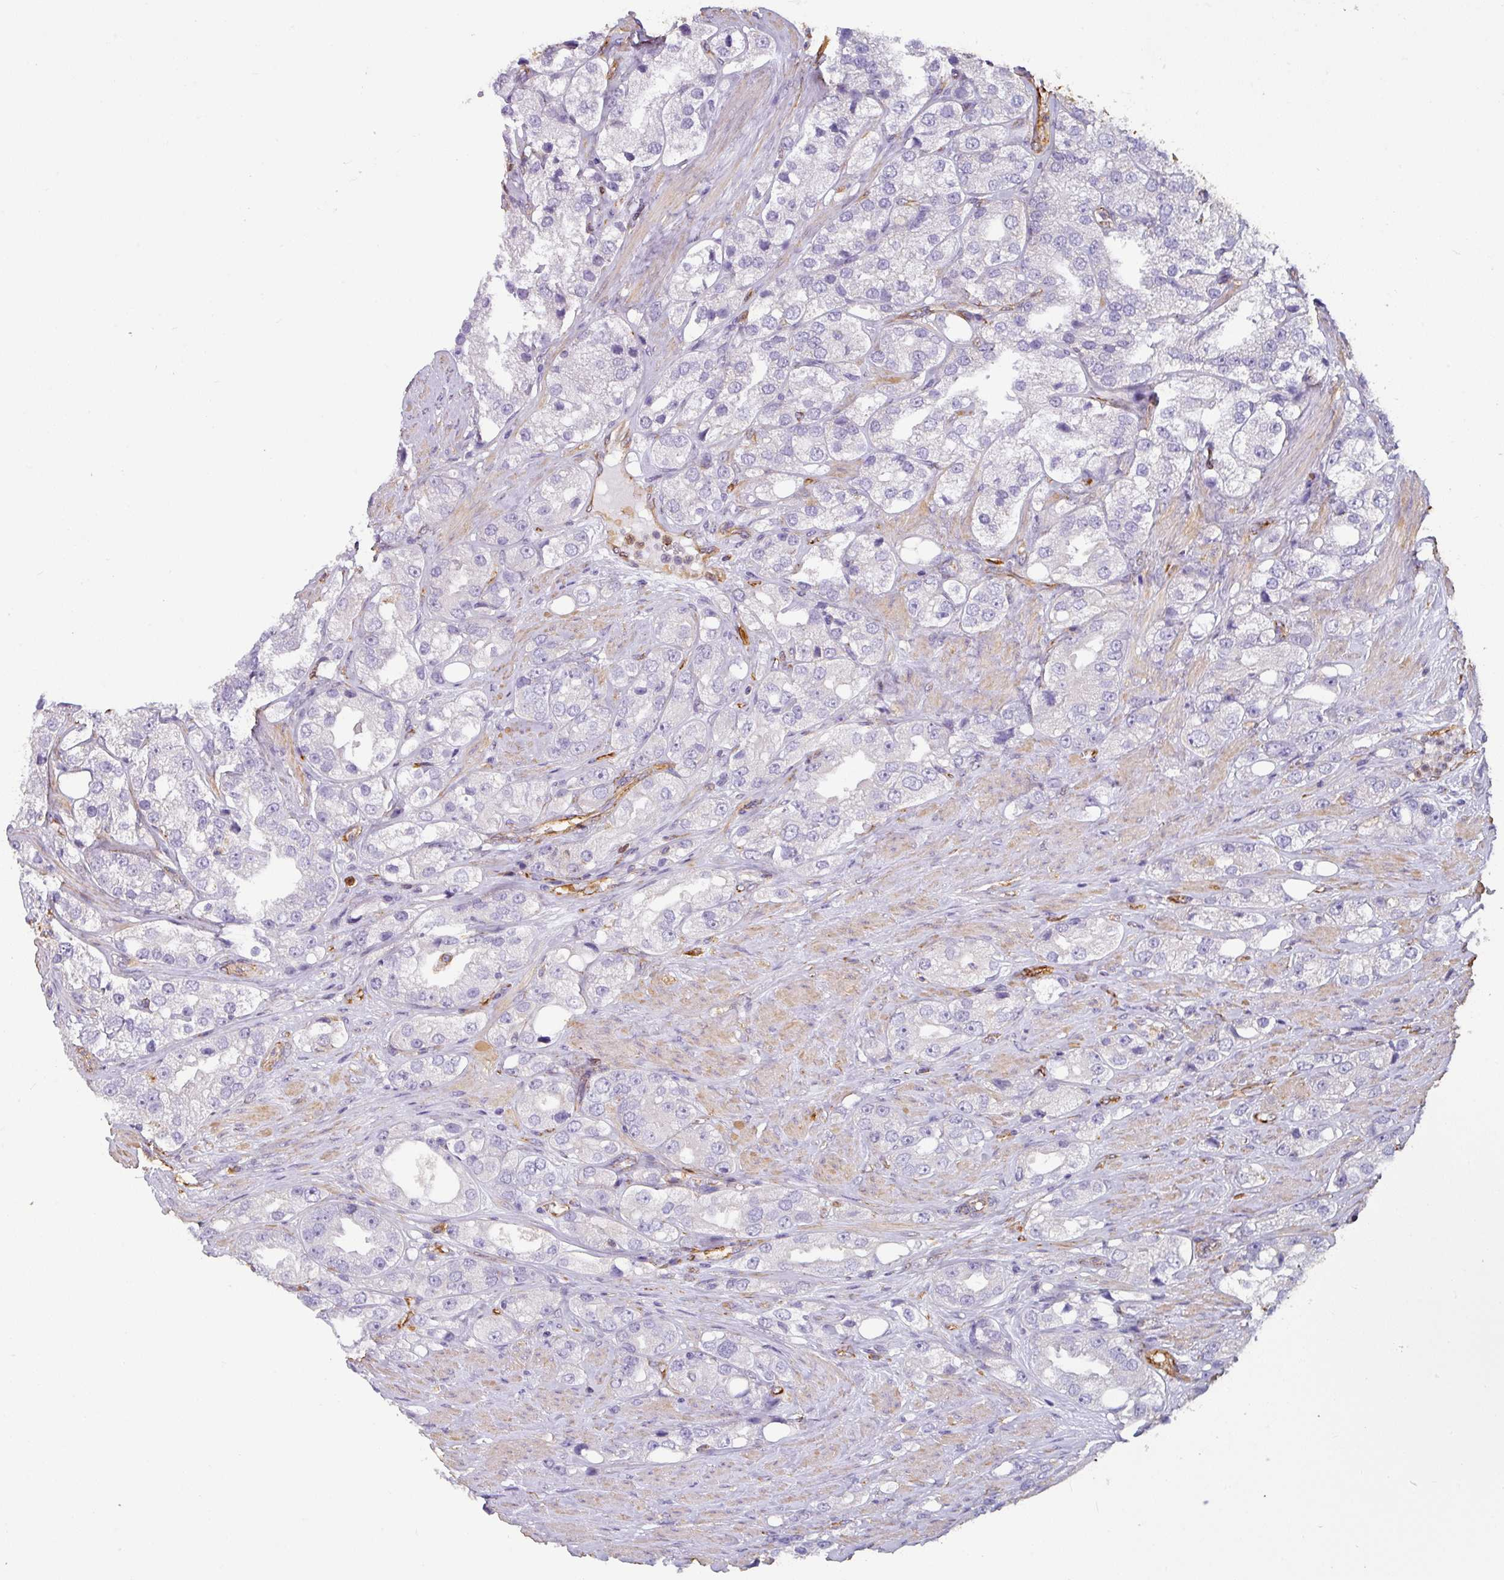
{"staining": {"intensity": "negative", "quantity": "none", "location": "none"}, "tissue": "prostate cancer", "cell_type": "Tumor cells", "image_type": "cancer", "snomed": [{"axis": "morphology", "description": "Adenocarcinoma, NOS"}, {"axis": "topography", "description": "Prostate"}], "caption": "Human prostate adenocarcinoma stained for a protein using immunohistochemistry reveals no staining in tumor cells.", "gene": "ZNF280C", "patient": {"sex": "male", "age": 79}}